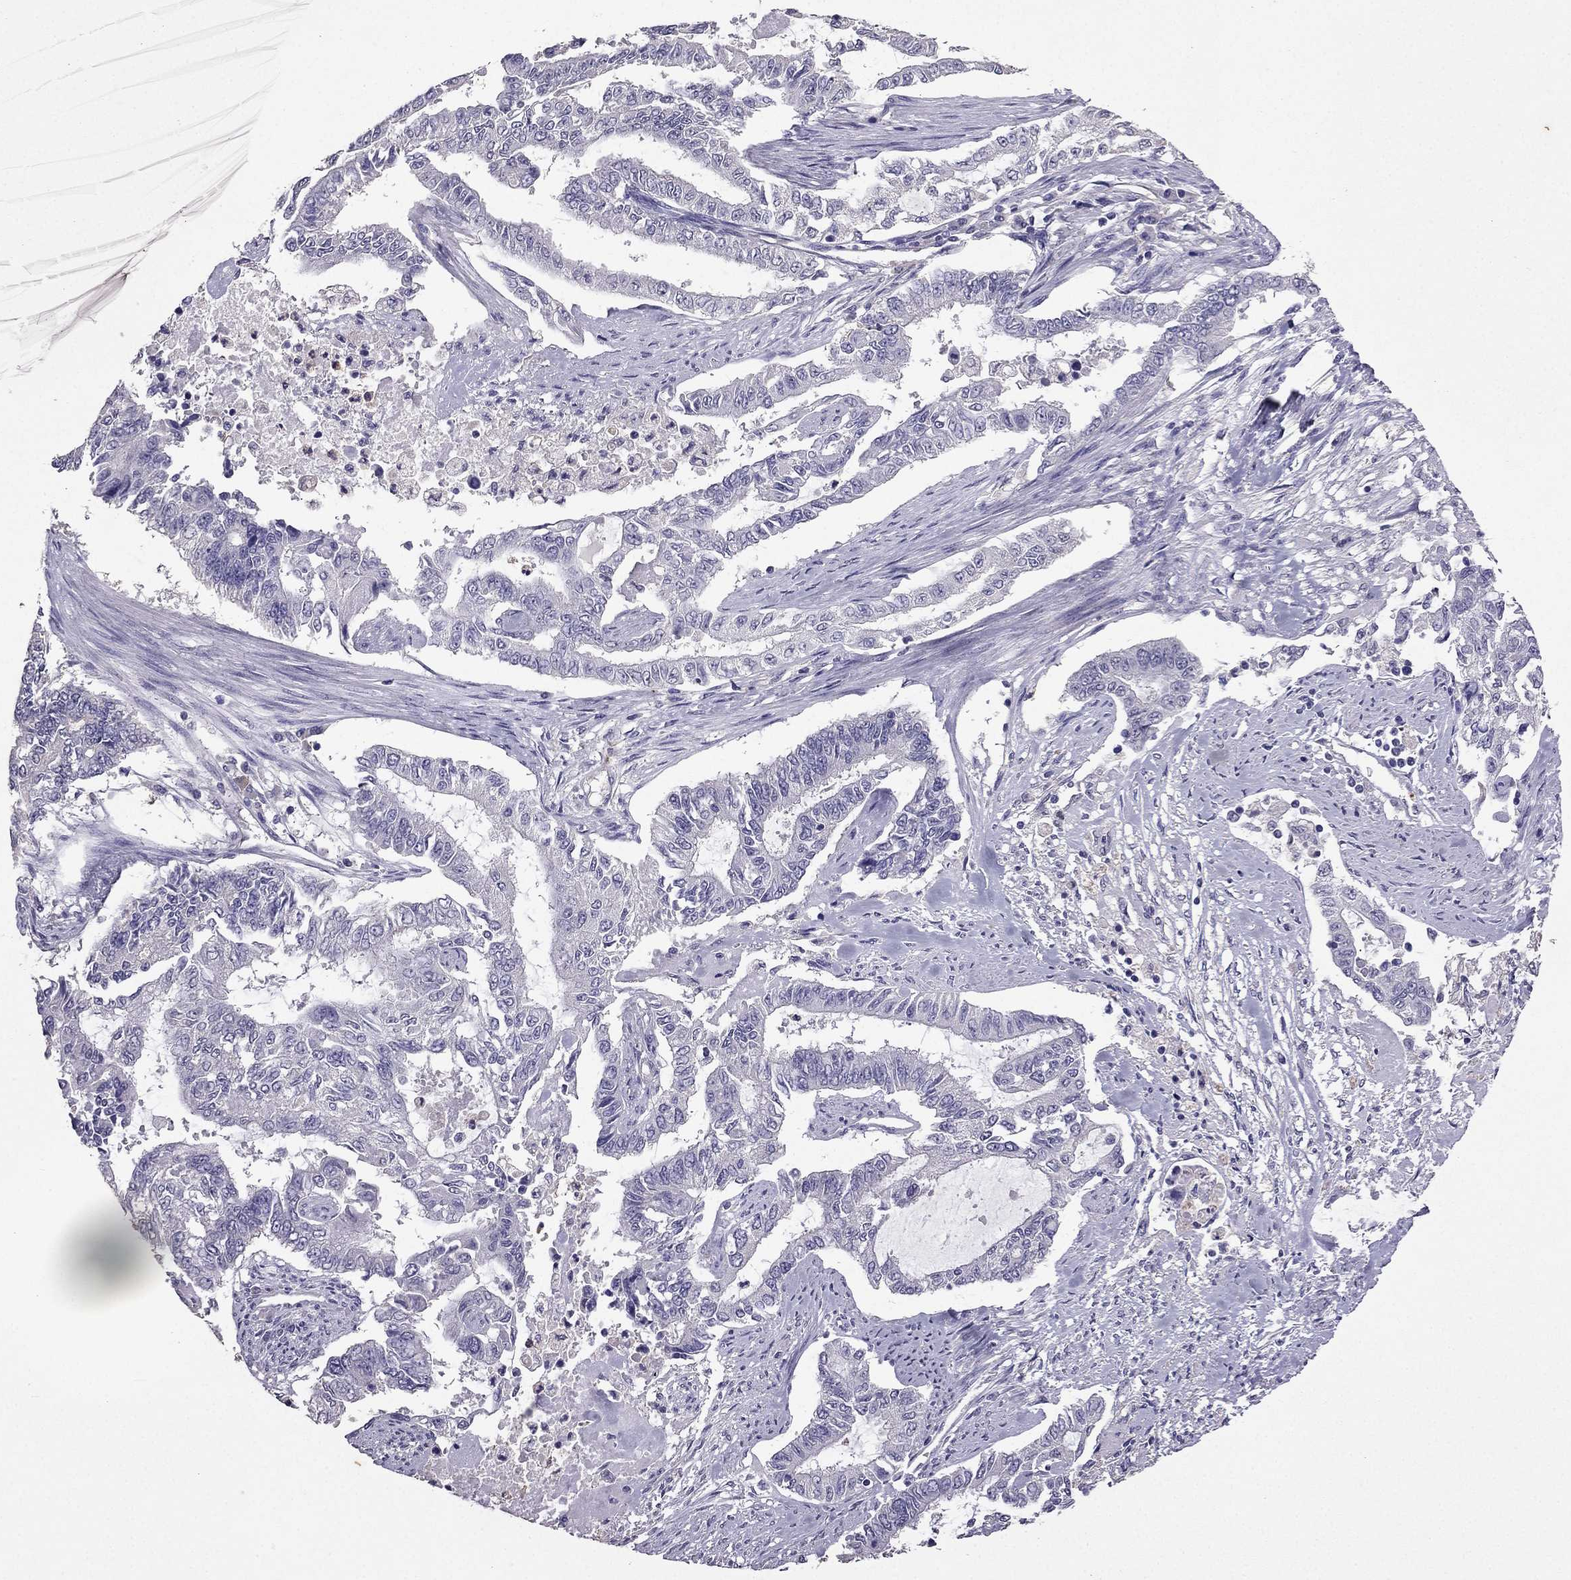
{"staining": {"intensity": "negative", "quantity": "none", "location": "none"}, "tissue": "endometrial cancer", "cell_type": "Tumor cells", "image_type": "cancer", "snomed": [{"axis": "morphology", "description": "Adenocarcinoma, NOS"}, {"axis": "topography", "description": "Uterus"}], "caption": "This is an immunohistochemistry (IHC) image of adenocarcinoma (endometrial). There is no positivity in tumor cells.", "gene": "RFLNB", "patient": {"sex": "female", "age": 59}}